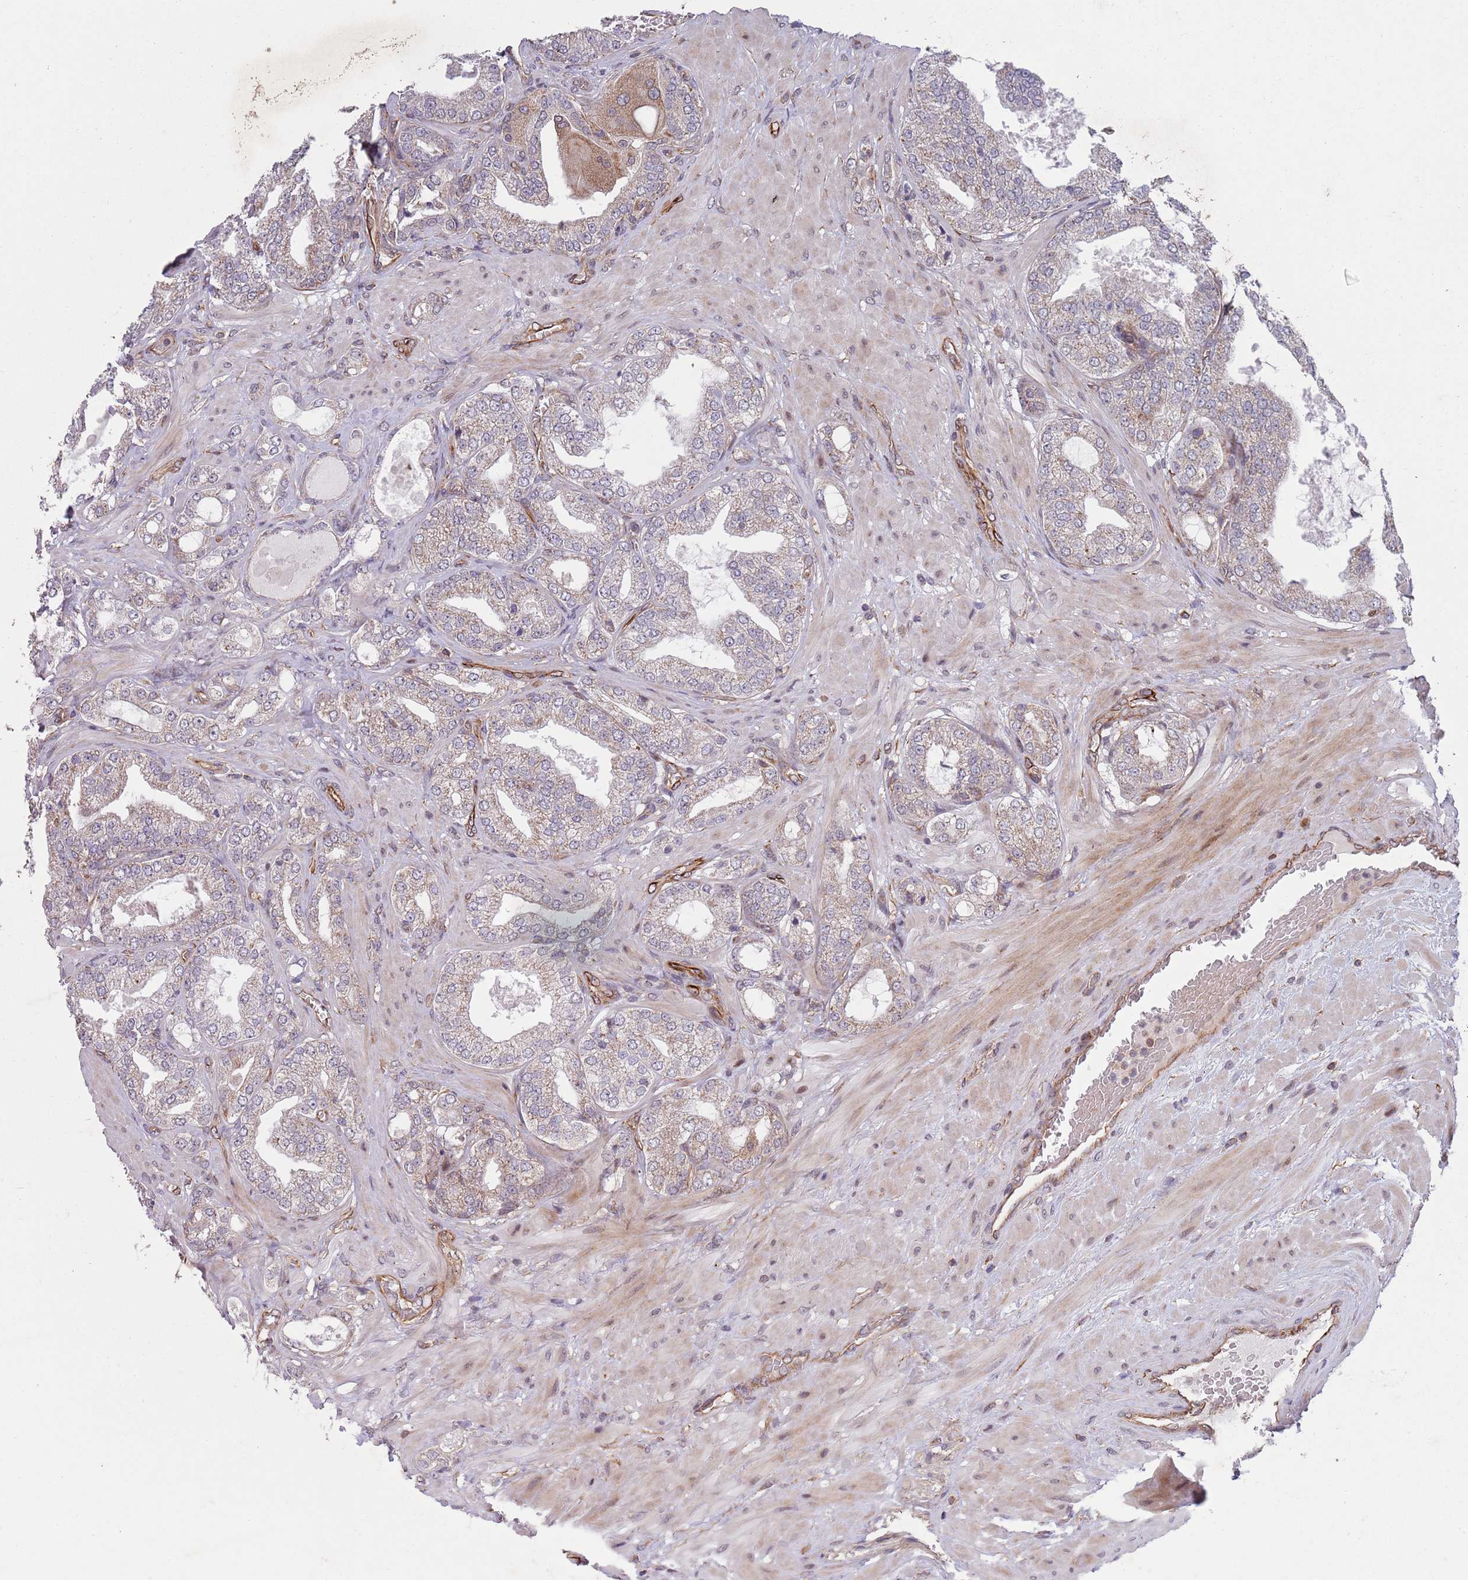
{"staining": {"intensity": "negative", "quantity": "none", "location": "none"}, "tissue": "prostate cancer", "cell_type": "Tumor cells", "image_type": "cancer", "snomed": [{"axis": "morphology", "description": "Adenocarcinoma, Low grade"}, {"axis": "topography", "description": "Prostate"}], "caption": "This is an immunohistochemistry histopathology image of prostate cancer. There is no expression in tumor cells.", "gene": "CHD9", "patient": {"sex": "male", "age": 63}}